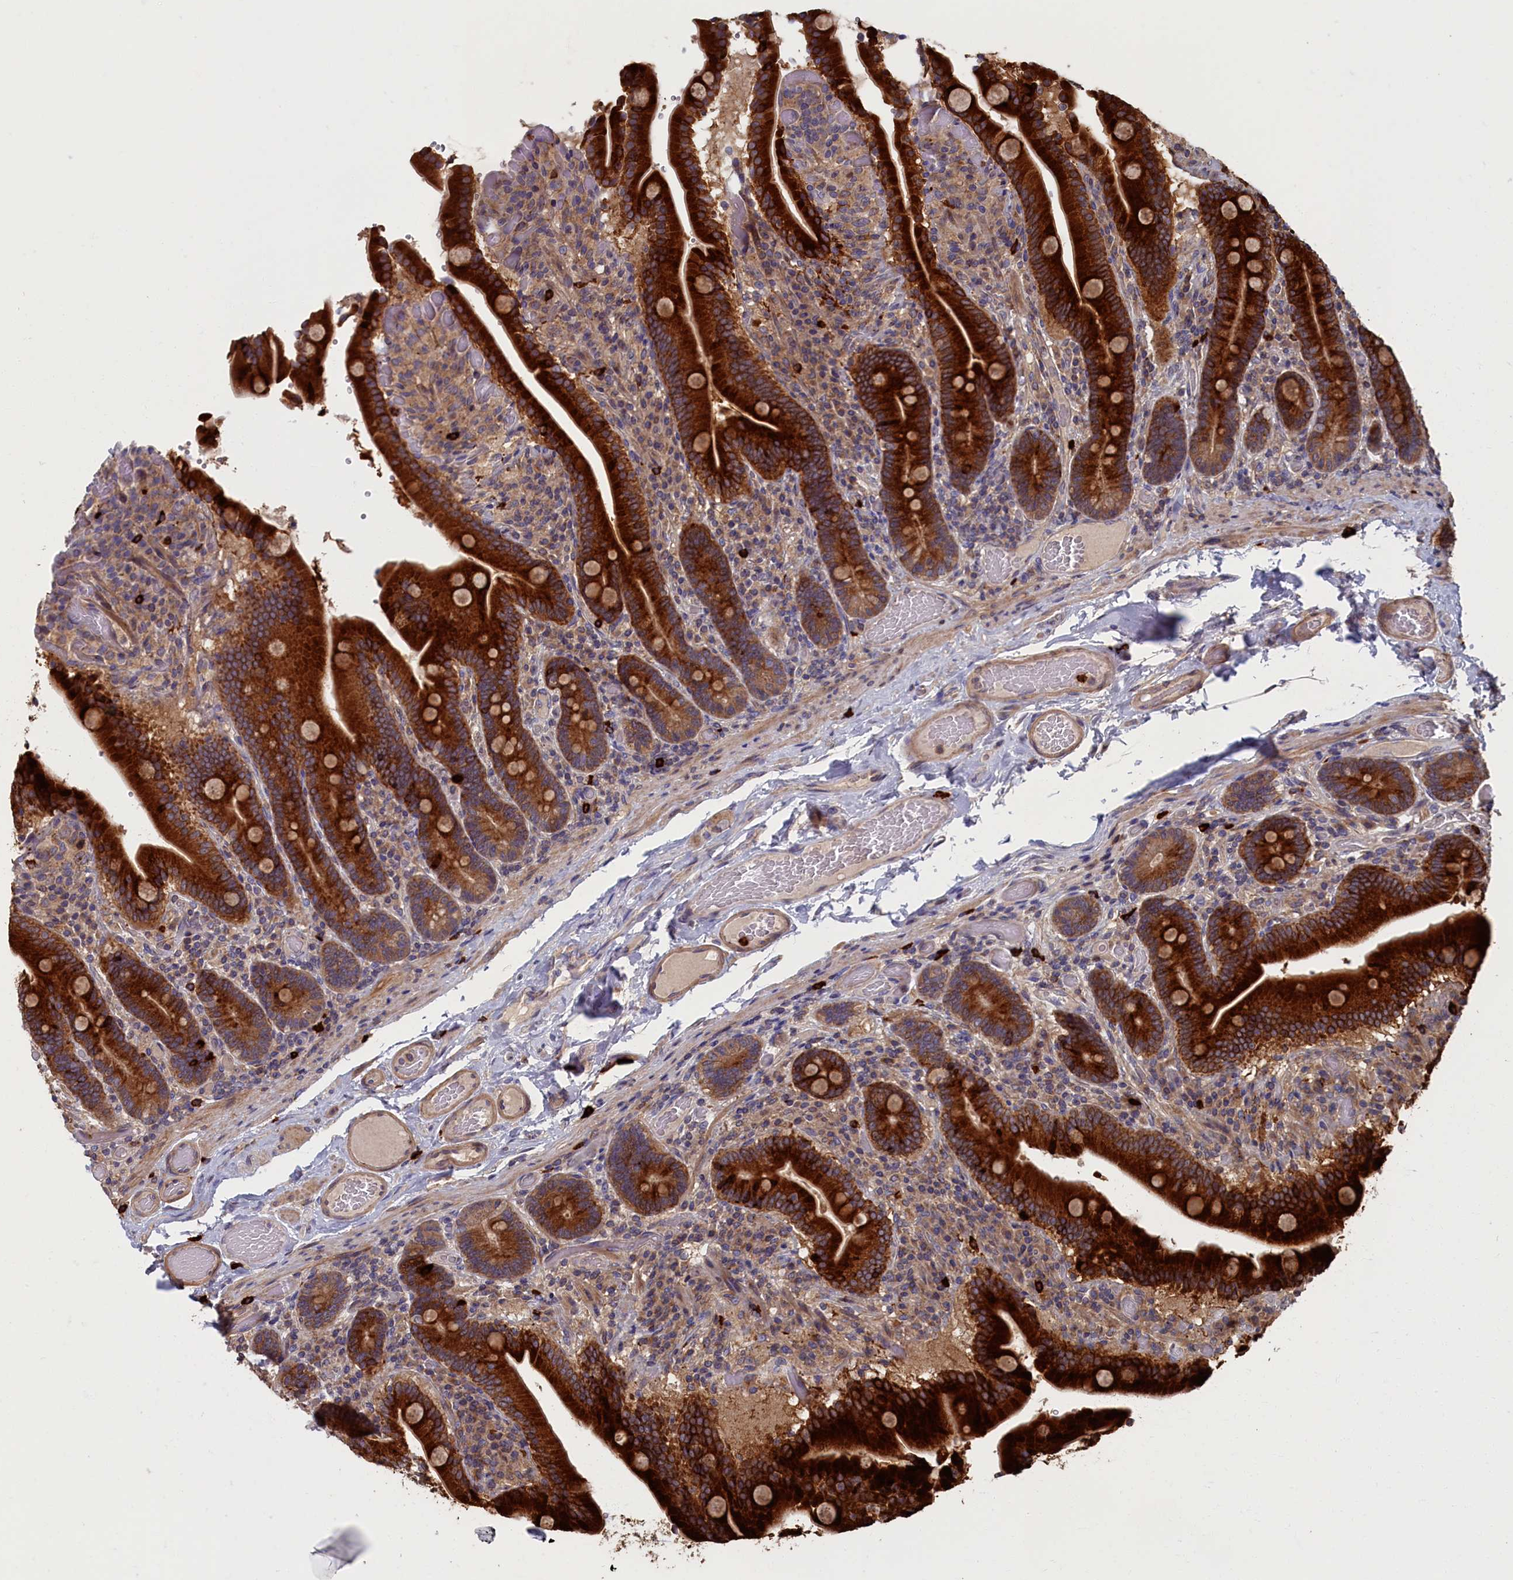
{"staining": {"intensity": "strong", "quantity": ">75%", "location": "cytoplasmic/membranous"}, "tissue": "duodenum", "cell_type": "Glandular cells", "image_type": "normal", "snomed": [{"axis": "morphology", "description": "Normal tissue, NOS"}, {"axis": "topography", "description": "Duodenum"}], "caption": "Duodenum stained with IHC reveals strong cytoplasmic/membranous staining in approximately >75% of glandular cells.", "gene": "TNK2", "patient": {"sex": "female", "age": 62}}